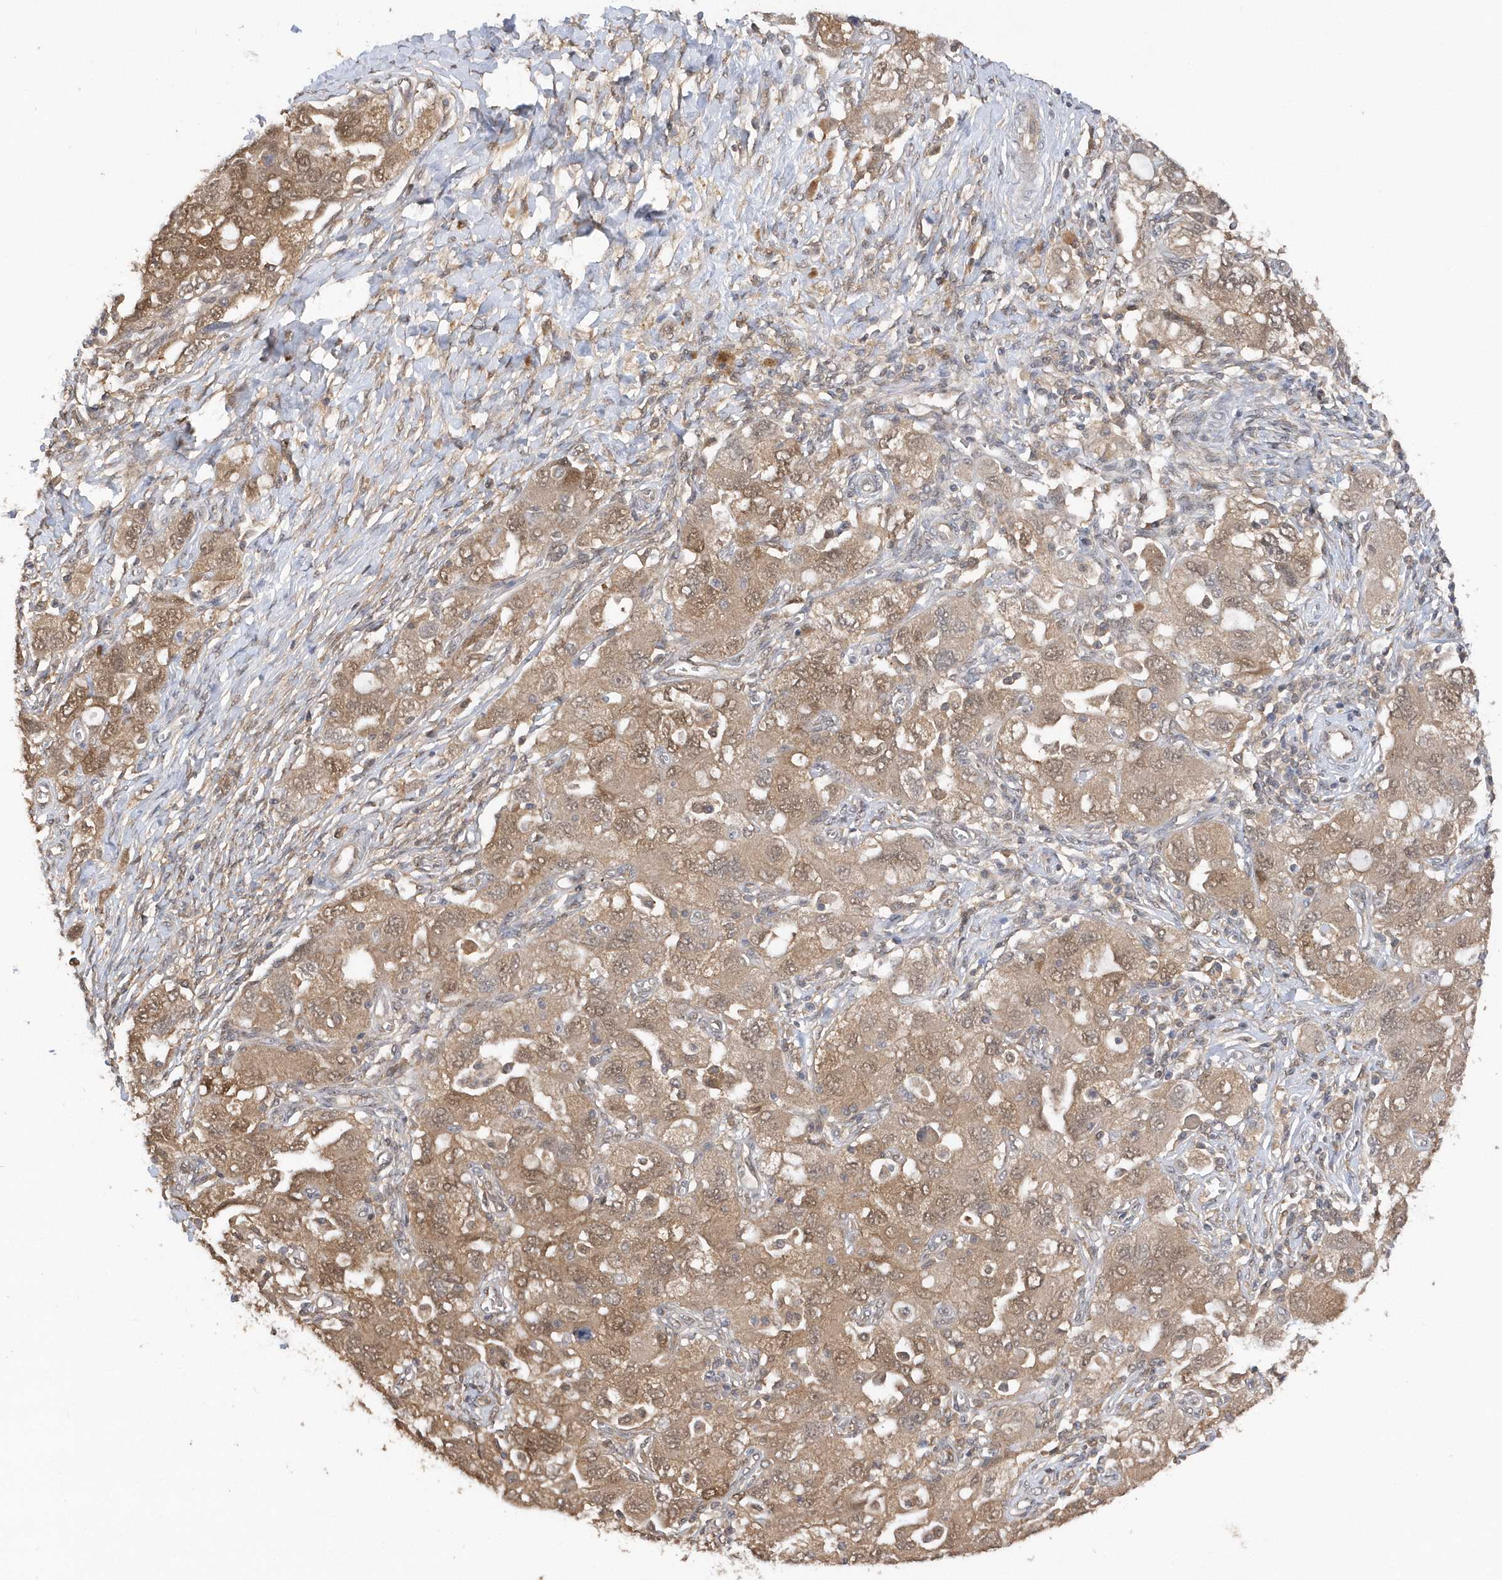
{"staining": {"intensity": "moderate", "quantity": ">75%", "location": "cytoplasmic/membranous,nuclear"}, "tissue": "ovarian cancer", "cell_type": "Tumor cells", "image_type": "cancer", "snomed": [{"axis": "morphology", "description": "Carcinoma, NOS"}, {"axis": "morphology", "description": "Cystadenocarcinoma, serous, NOS"}, {"axis": "topography", "description": "Ovary"}], "caption": "Protein staining shows moderate cytoplasmic/membranous and nuclear positivity in about >75% of tumor cells in serous cystadenocarcinoma (ovarian).", "gene": "RPE", "patient": {"sex": "female", "age": 69}}